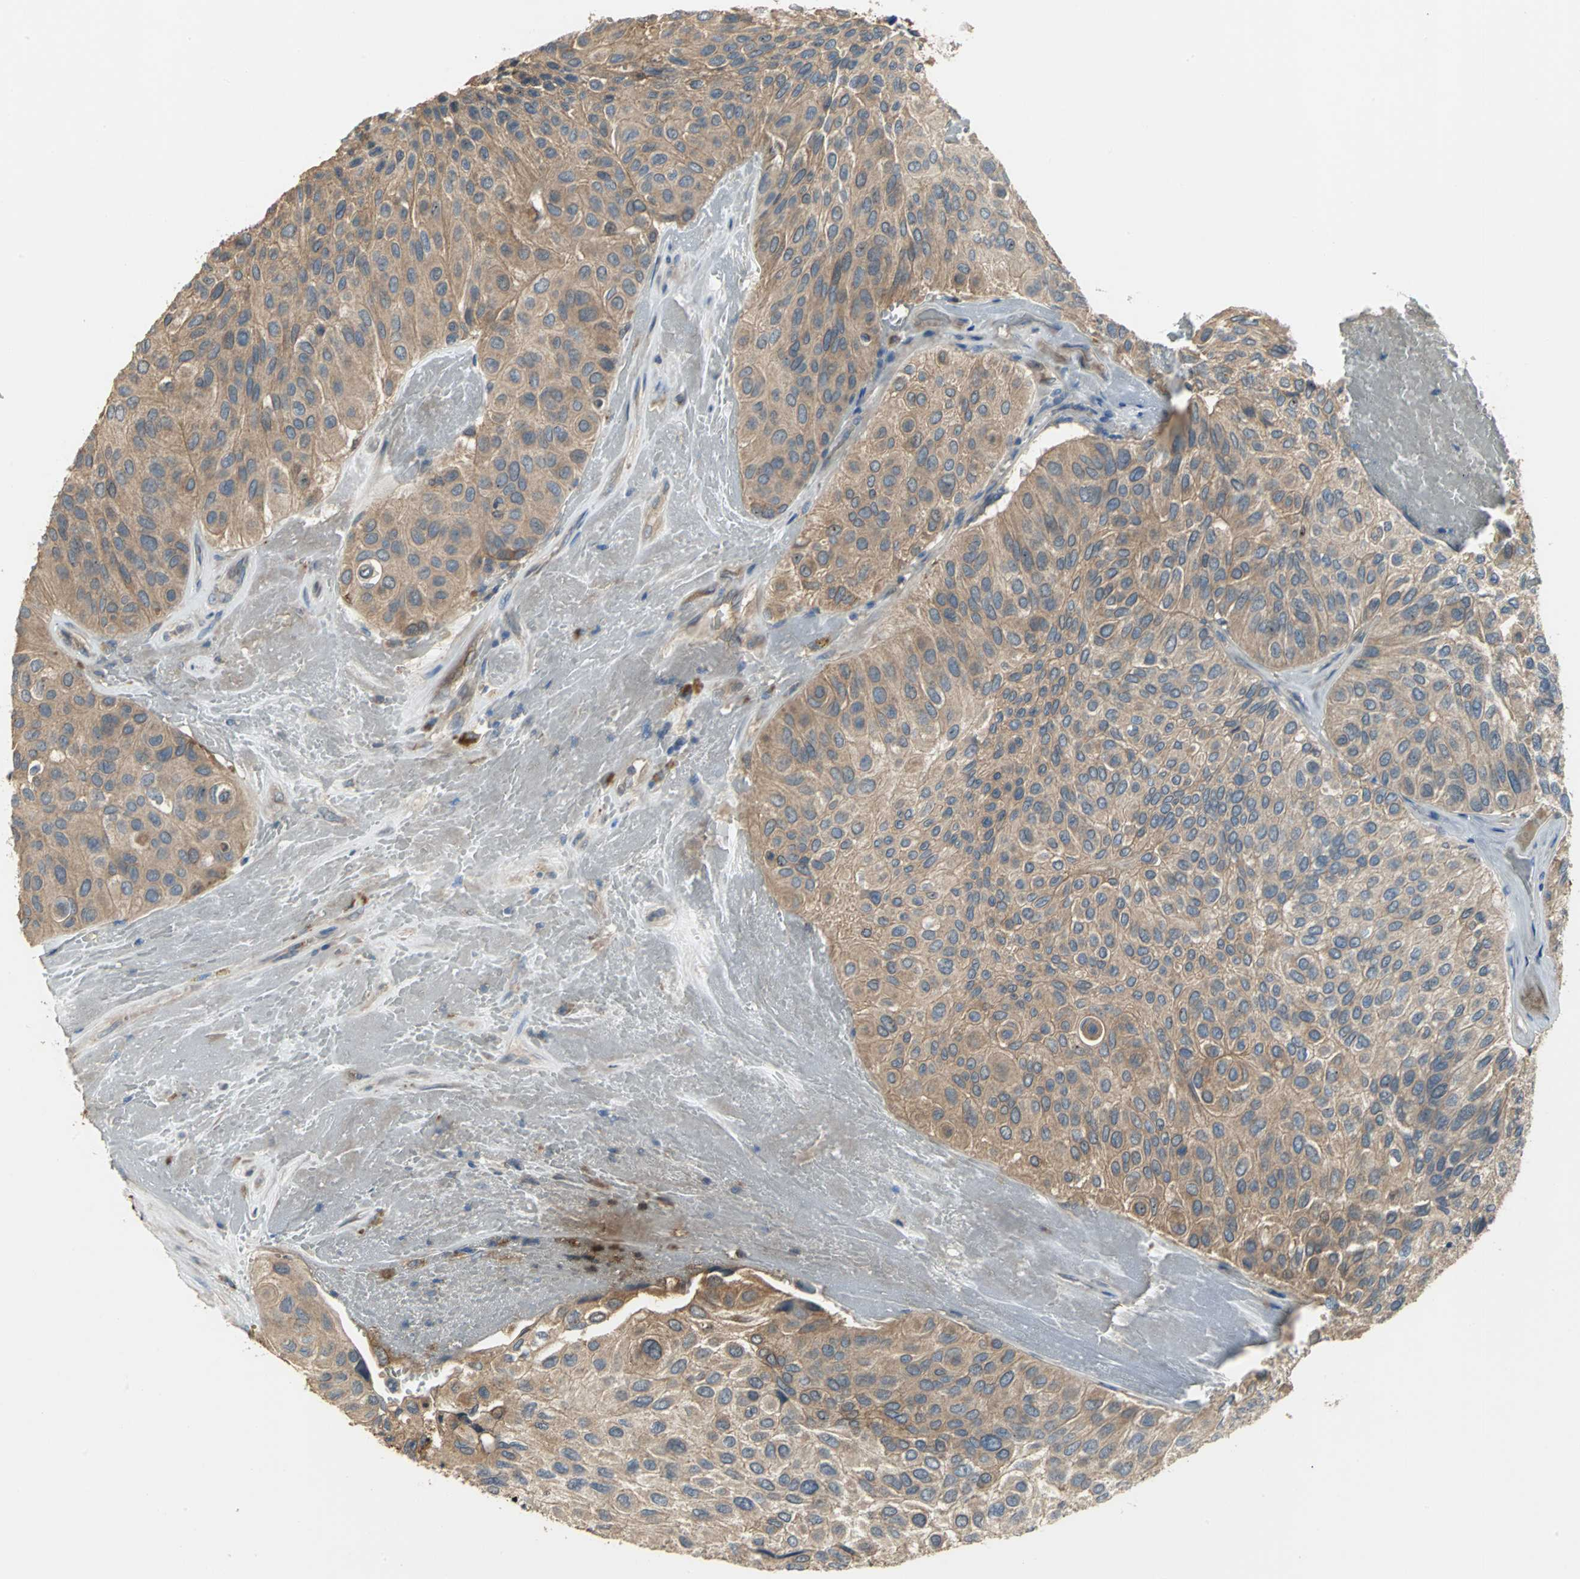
{"staining": {"intensity": "moderate", "quantity": ">75%", "location": "cytoplasmic/membranous"}, "tissue": "urothelial cancer", "cell_type": "Tumor cells", "image_type": "cancer", "snomed": [{"axis": "morphology", "description": "Urothelial carcinoma, High grade"}, {"axis": "topography", "description": "Urinary bladder"}], "caption": "Protein staining exhibits moderate cytoplasmic/membranous expression in approximately >75% of tumor cells in urothelial cancer.", "gene": "MET", "patient": {"sex": "male", "age": 66}}